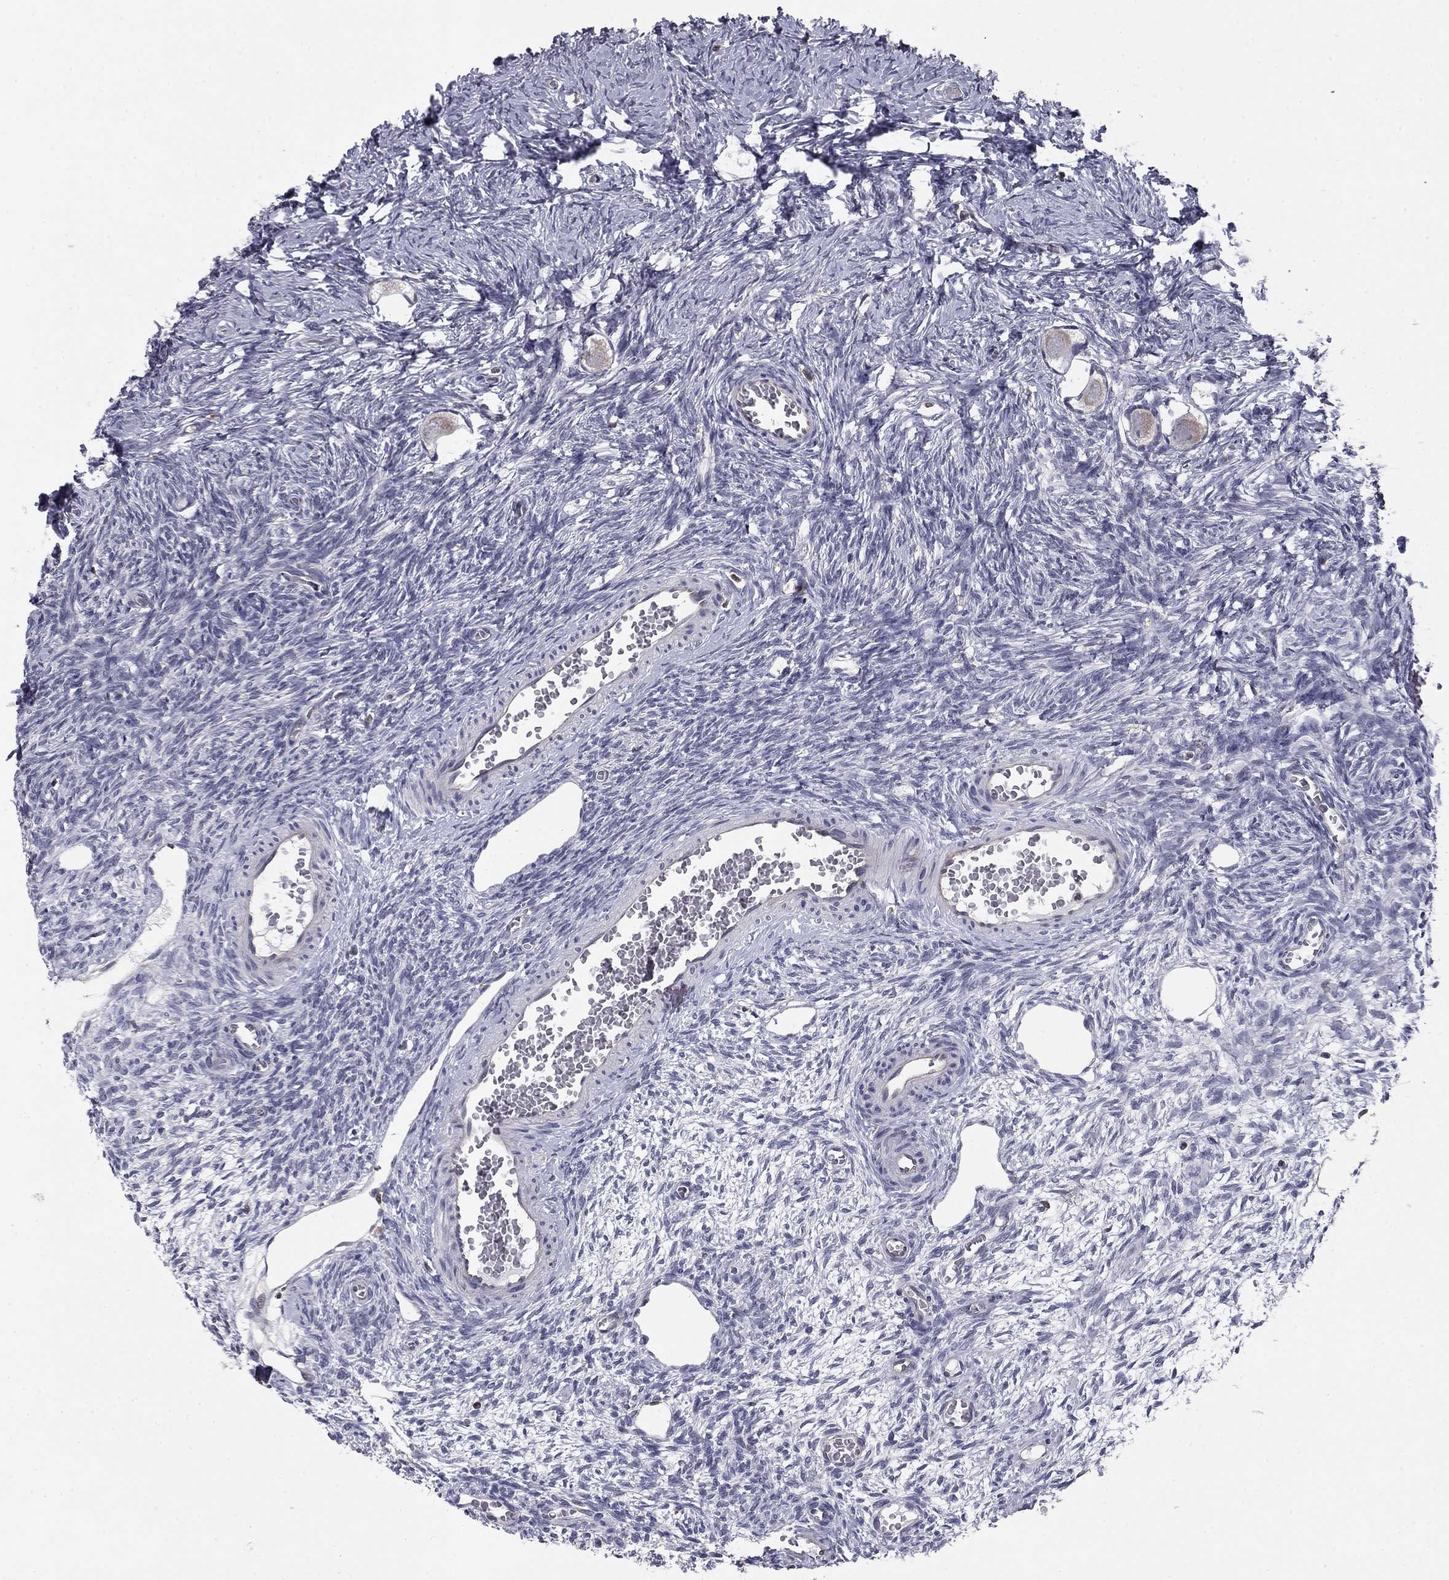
{"staining": {"intensity": "weak", "quantity": "25%-75%", "location": "cytoplasmic/membranous"}, "tissue": "ovary", "cell_type": "Follicle cells", "image_type": "normal", "snomed": [{"axis": "morphology", "description": "Normal tissue, NOS"}, {"axis": "topography", "description": "Ovary"}], "caption": "Ovary stained with a brown dye shows weak cytoplasmic/membranous positive positivity in about 25%-75% of follicle cells.", "gene": "PLCB2", "patient": {"sex": "female", "age": 27}}